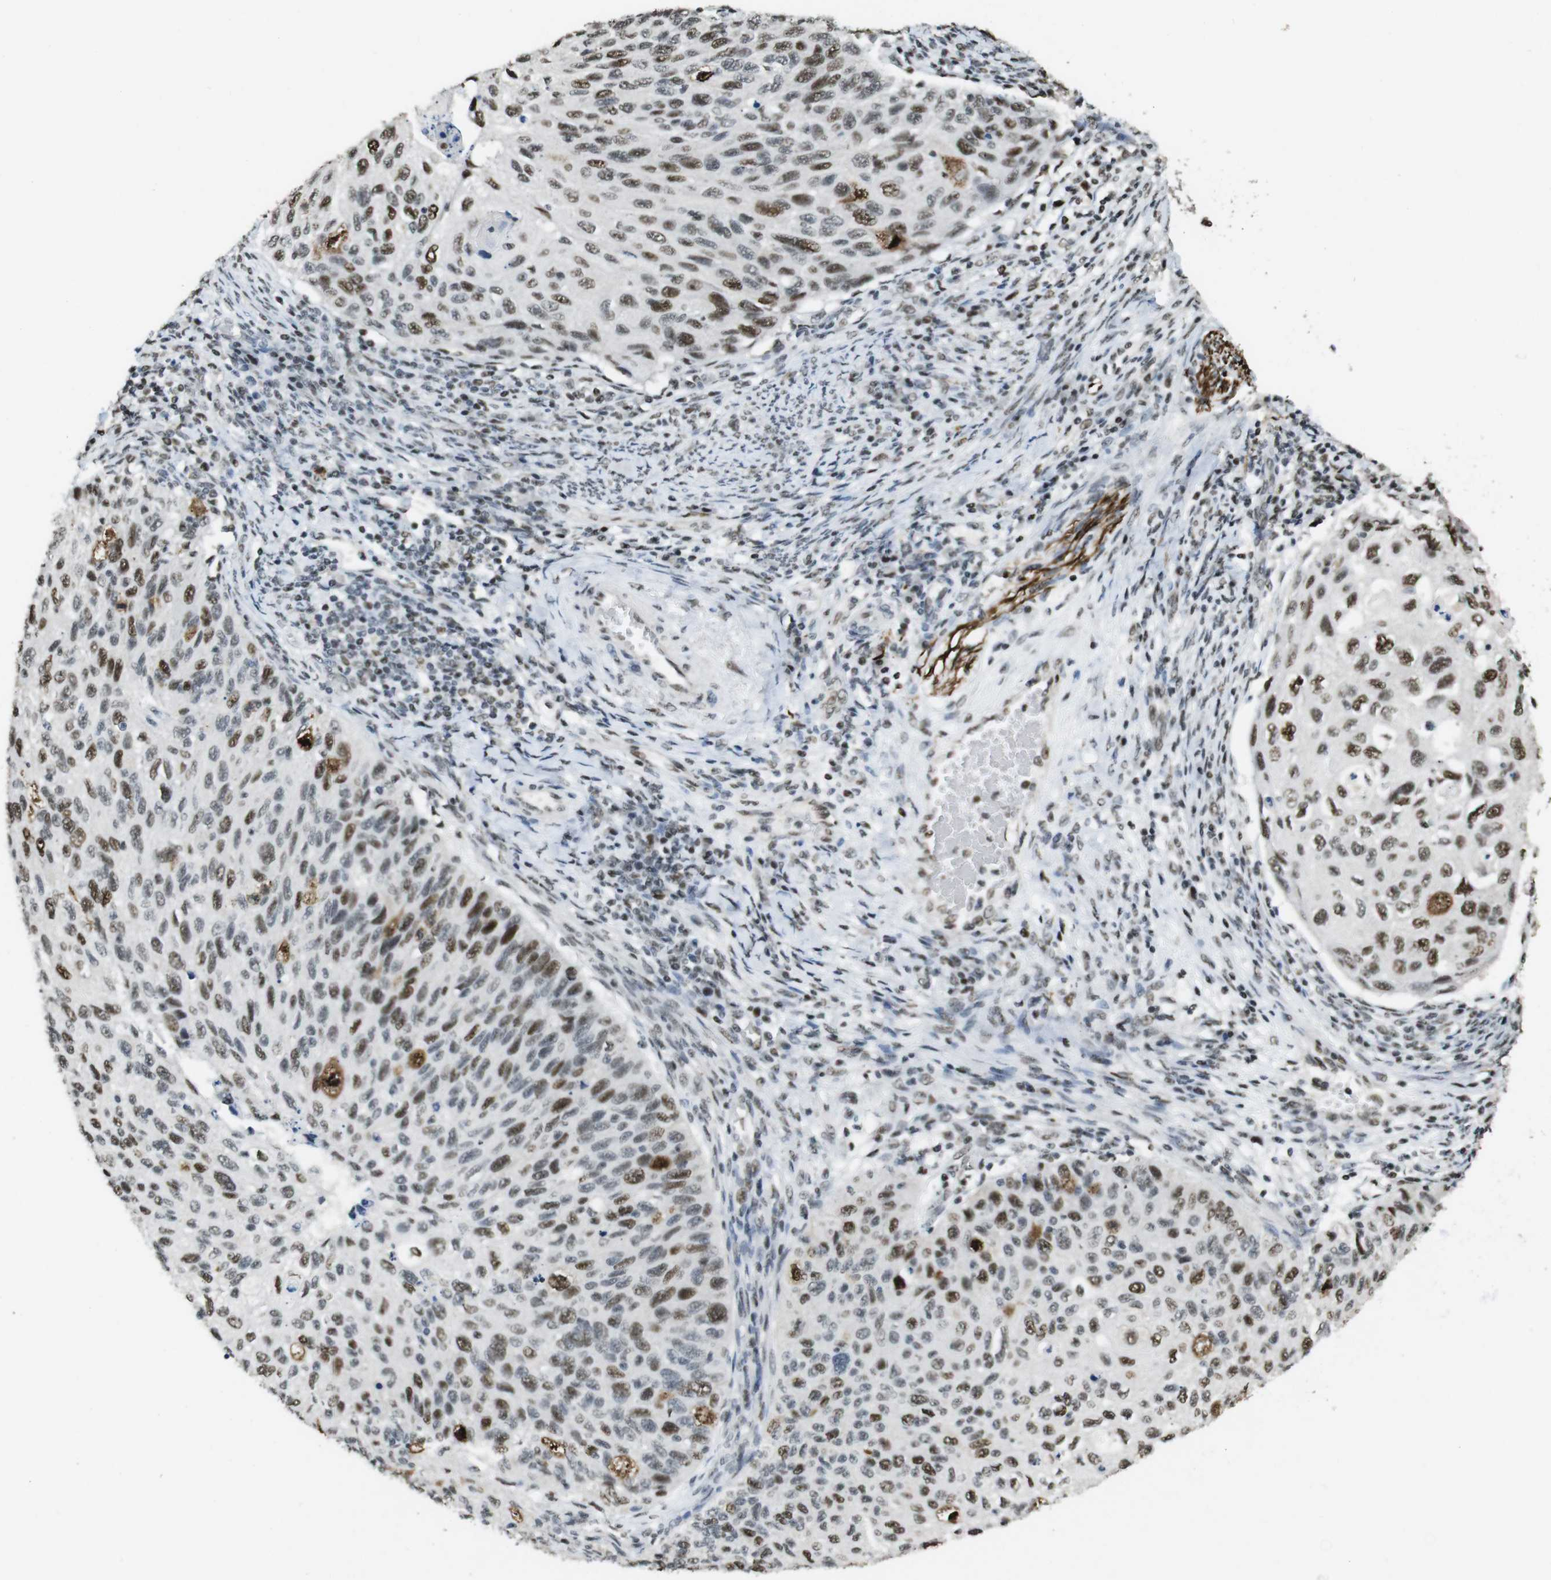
{"staining": {"intensity": "moderate", "quantity": "25%-75%", "location": "nuclear"}, "tissue": "cervical cancer", "cell_type": "Tumor cells", "image_type": "cancer", "snomed": [{"axis": "morphology", "description": "Squamous cell carcinoma, NOS"}, {"axis": "topography", "description": "Cervix"}], "caption": "Tumor cells reveal medium levels of moderate nuclear positivity in about 25%-75% of cells in human cervical cancer (squamous cell carcinoma).", "gene": "CSNK2B", "patient": {"sex": "female", "age": 70}}